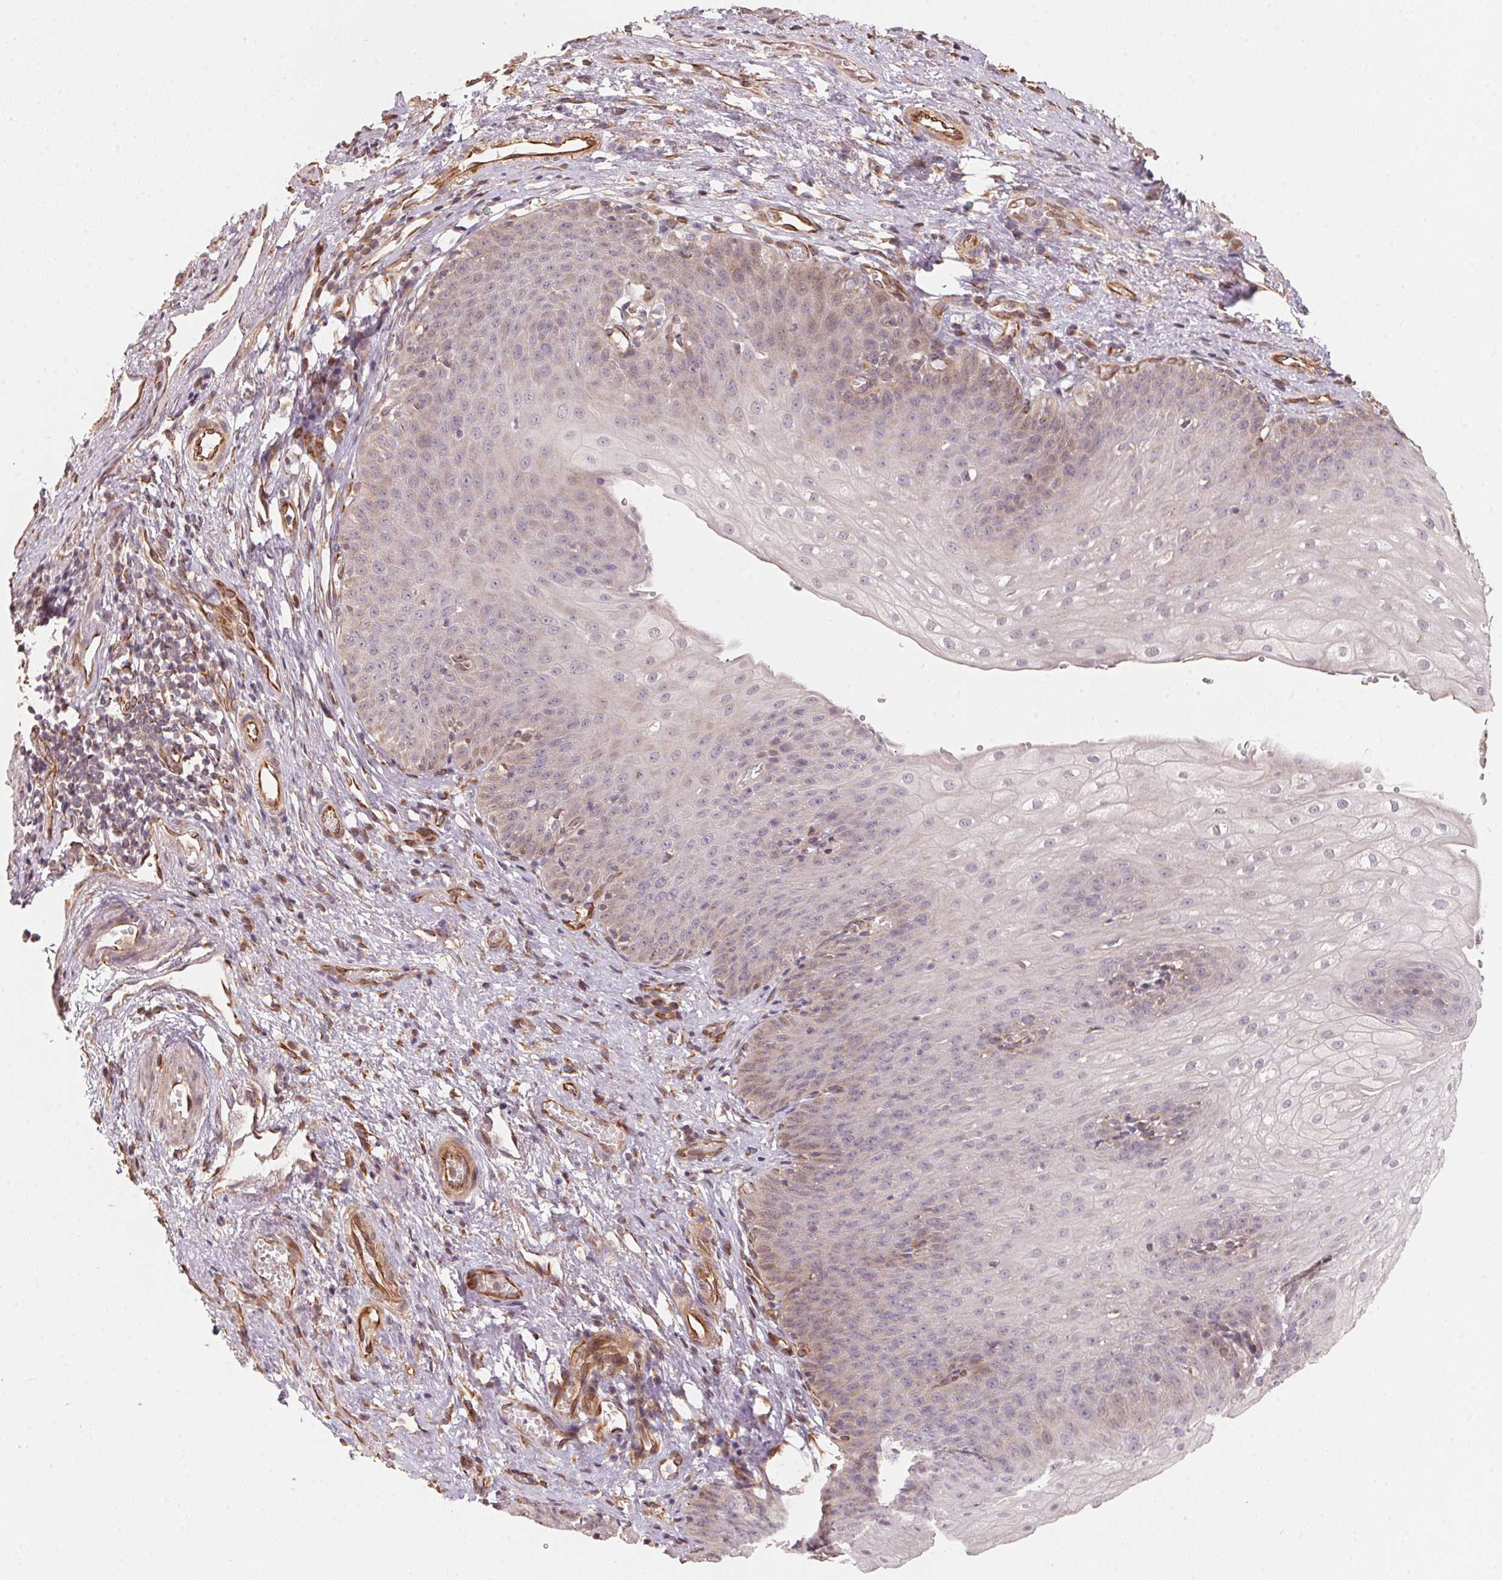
{"staining": {"intensity": "weak", "quantity": "25%-75%", "location": "cytoplasmic/membranous"}, "tissue": "esophagus", "cell_type": "Squamous epithelial cells", "image_type": "normal", "snomed": [{"axis": "morphology", "description": "Normal tissue, NOS"}, {"axis": "topography", "description": "Esophagus"}], "caption": "Esophagus was stained to show a protein in brown. There is low levels of weak cytoplasmic/membranous expression in approximately 25%-75% of squamous epithelial cells. The staining was performed using DAB (3,3'-diaminobenzidine) to visualize the protein expression in brown, while the nuclei were stained in blue with hematoxylin (Magnification: 20x).", "gene": "TSPAN12", "patient": {"sex": "male", "age": 71}}